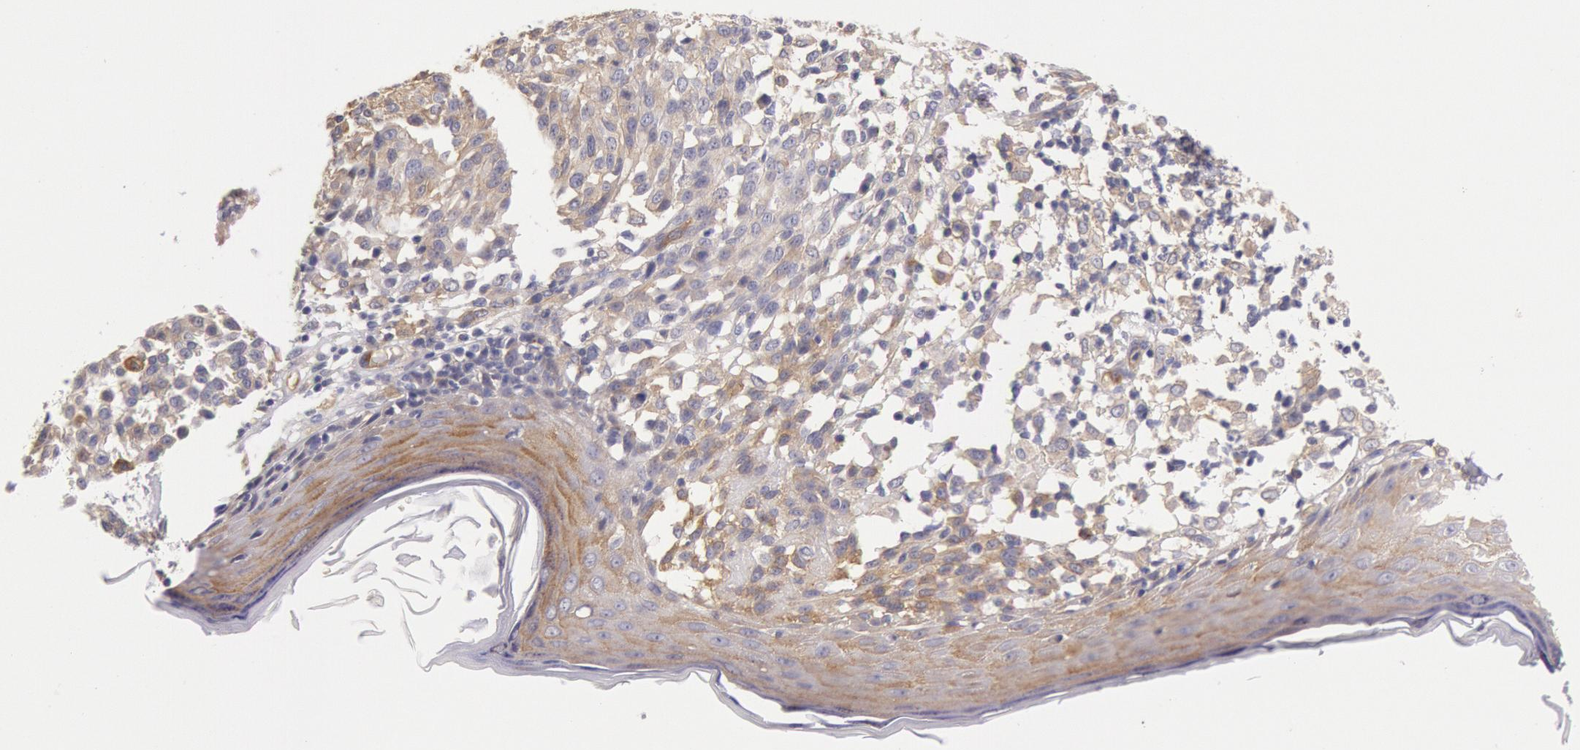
{"staining": {"intensity": "weak", "quantity": "25%-75%", "location": "cytoplasmic/membranous"}, "tissue": "melanoma", "cell_type": "Tumor cells", "image_type": "cancer", "snomed": [{"axis": "morphology", "description": "Malignant melanoma, NOS"}, {"axis": "topography", "description": "Skin"}], "caption": "Malignant melanoma stained for a protein exhibits weak cytoplasmic/membranous positivity in tumor cells.", "gene": "MYO5A", "patient": {"sex": "female", "age": 49}}